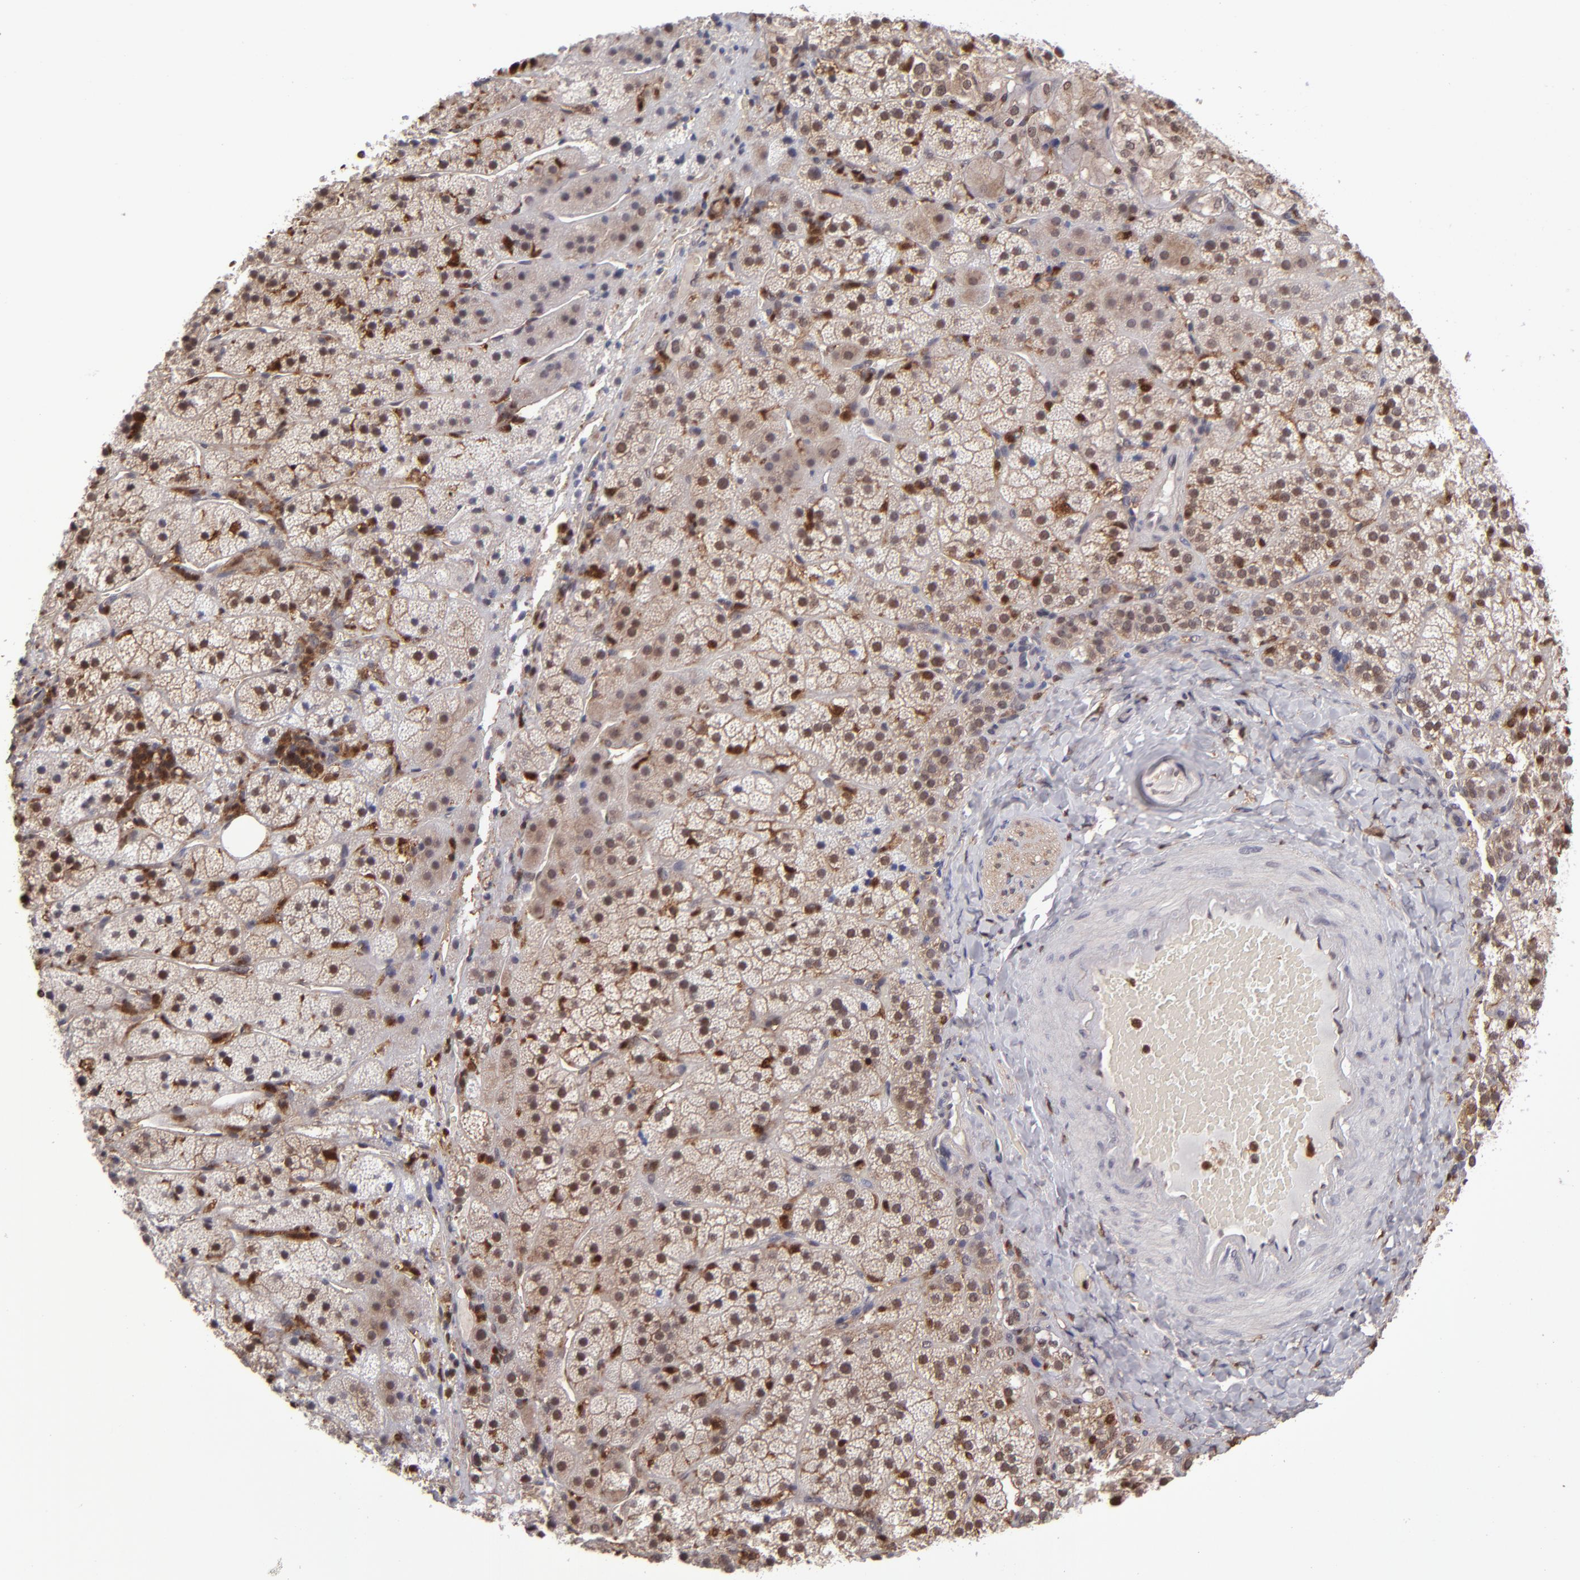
{"staining": {"intensity": "weak", "quantity": ">75%", "location": "cytoplasmic/membranous,nuclear"}, "tissue": "adrenal gland", "cell_type": "Glandular cells", "image_type": "normal", "snomed": [{"axis": "morphology", "description": "Normal tissue, NOS"}, {"axis": "topography", "description": "Adrenal gland"}], "caption": "High-magnification brightfield microscopy of normal adrenal gland stained with DAB (brown) and counterstained with hematoxylin (blue). glandular cells exhibit weak cytoplasmic/membranous,nuclear positivity is present in about>75% of cells. (DAB (3,3'-diaminobenzidine) IHC with brightfield microscopy, high magnification).", "gene": "GRB2", "patient": {"sex": "female", "age": 44}}